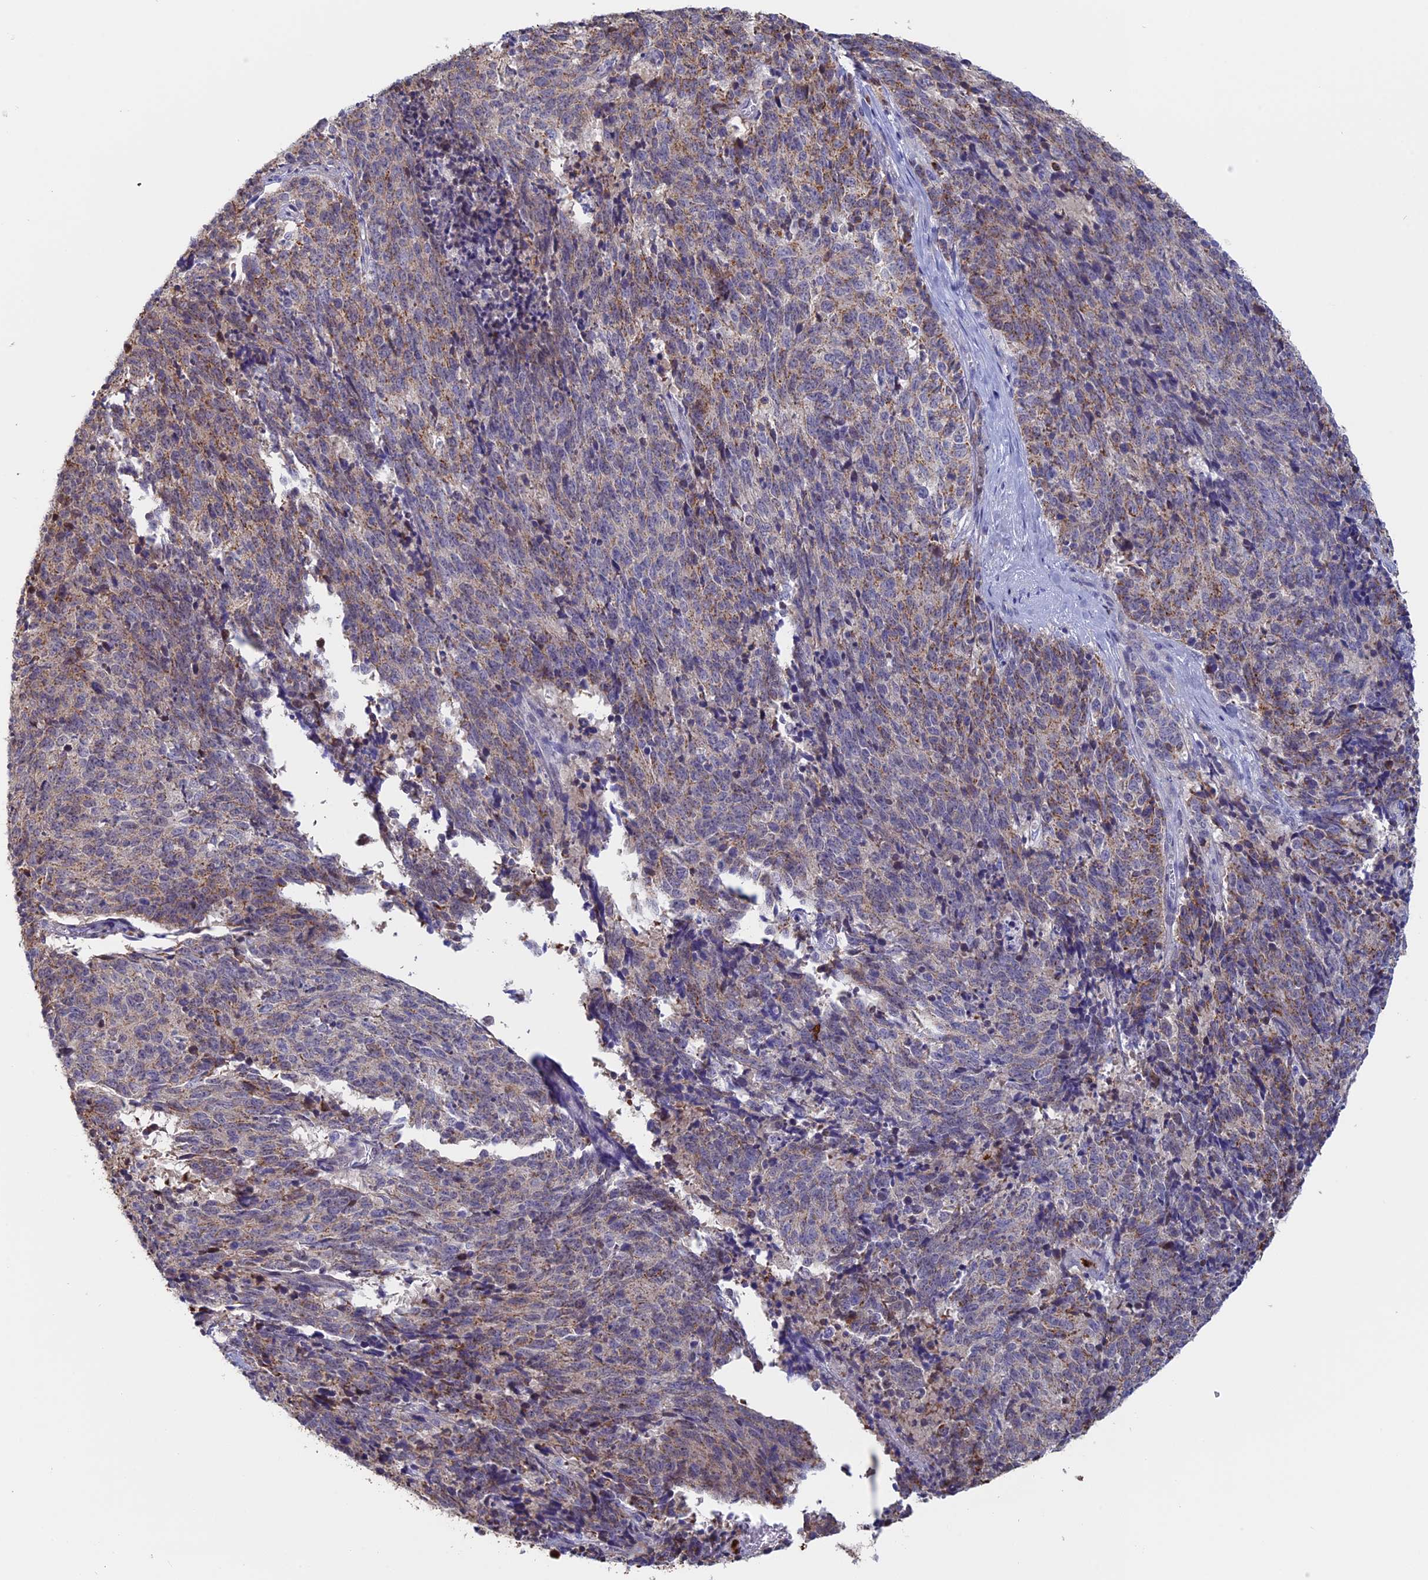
{"staining": {"intensity": "weak", "quantity": "25%-75%", "location": "cytoplasmic/membranous"}, "tissue": "cervical cancer", "cell_type": "Tumor cells", "image_type": "cancer", "snomed": [{"axis": "morphology", "description": "Squamous cell carcinoma, NOS"}, {"axis": "topography", "description": "Cervix"}], "caption": "Weak cytoplasmic/membranous staining for a protein is identified in approximately 25%-75% of tumor cells of cervical cancer using immunohistochemistry.", "gene": "SLC26A1", "patient": {"sex": "female", "age": 29}}